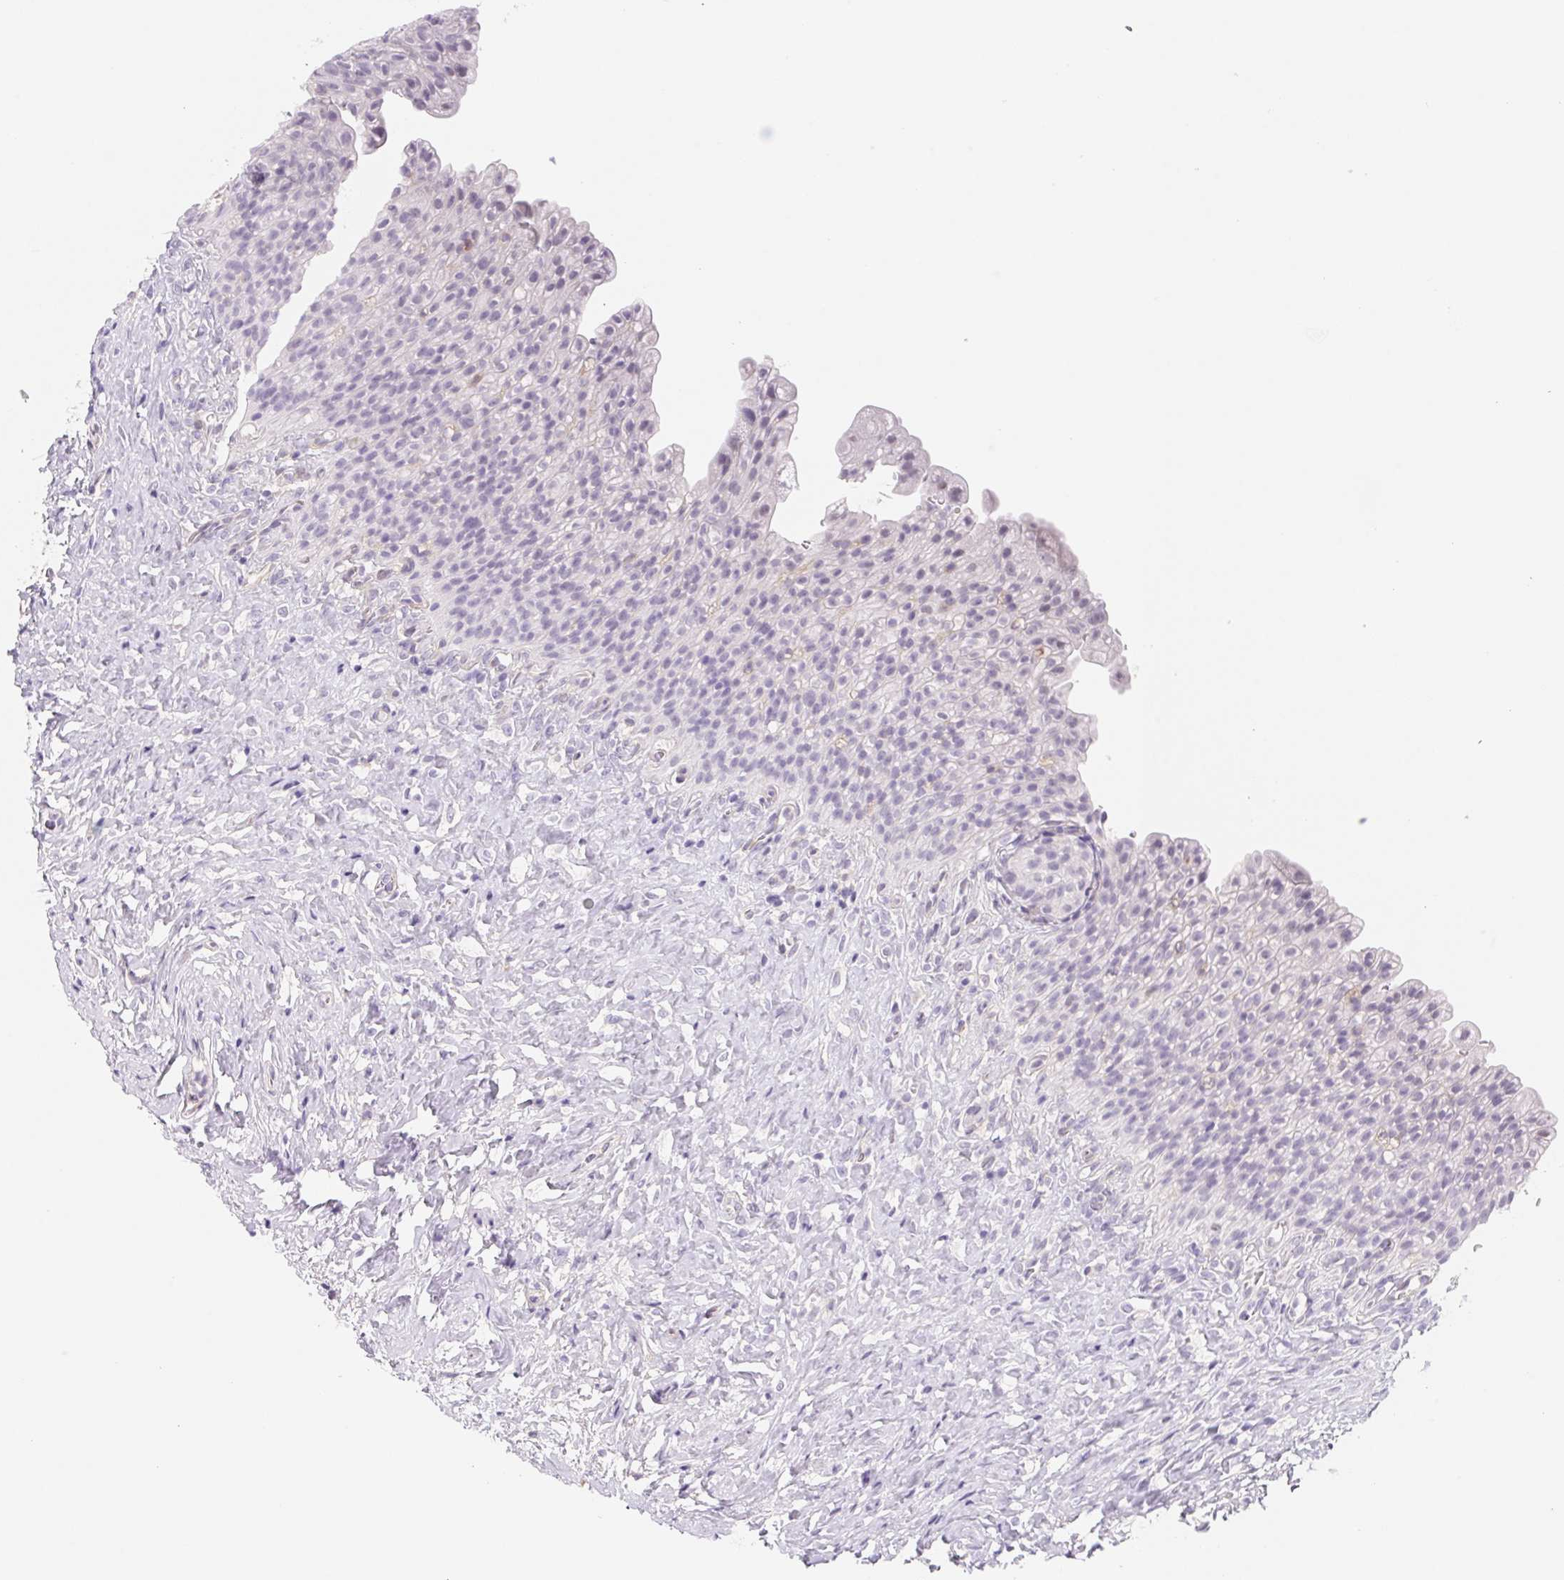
{"staining": {"intensity": "negative", "quantity": "none", "location": "none"}, "tissue": "urinary bladder", "cell_type": "Urothelial cells", "image_type": "normal", "snomed": [{"axis": "morphology", "description": "Normal tissue, NOS"}, {"axis": "topography", "description": "Urinary bladder"}, {"axis": "topography", "description": "Prostate"}], "caption": "DAB immunohistochemical staining of unremarkable human urinary bladder shows no significant staining in urothelial cells. The staining is performed using DAB (3,3'-diaminobenzidine) brown chromogen with nuclei counter-stained in using hematoxylin.", "gene": "CTNND2", "patient": {"sex": "male", "age": 76}}